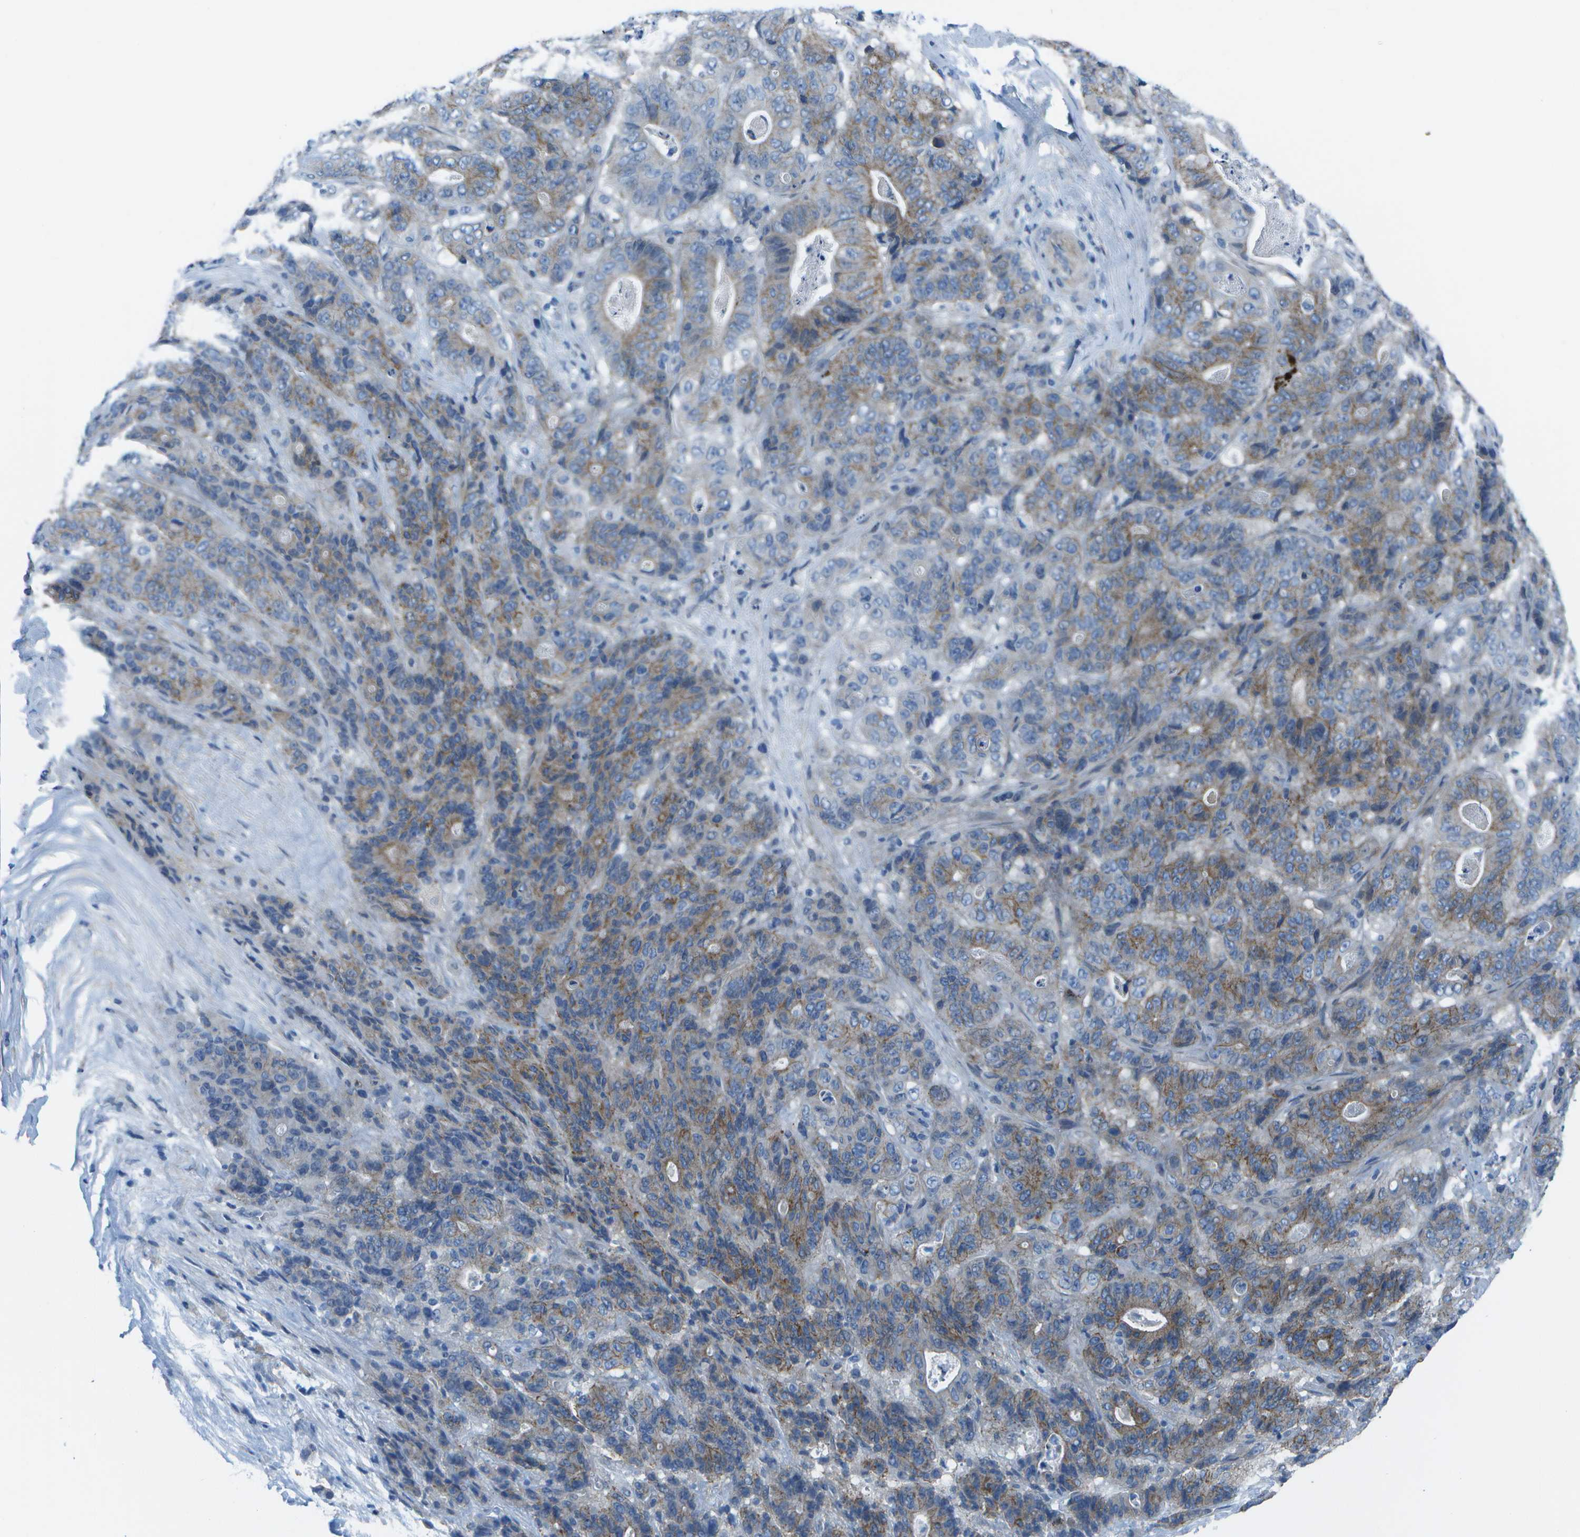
{"staining": {"intensity": "moderate", "quantity": ">75%", "location": "cytoplasmic/membranous"}, "tissue": "stomach cancer", "cell_type": "Tumor cells", "image_type": "cancer", "snomed": [{"axis": "morphology", "description": "Adenocarcinoma, NOS"}, {"axis": "topography", "description": "Stomach"}], "caption": "A high-resolution micrograph shows immunohistochemistry staining of stomach adenocarcinoma, which displays moderate cytoplasmic/membranous positivity in approximately >75% of tumor cells.", "gene": "SORBS3", "patient": {"sex": "female", "age": 73}}